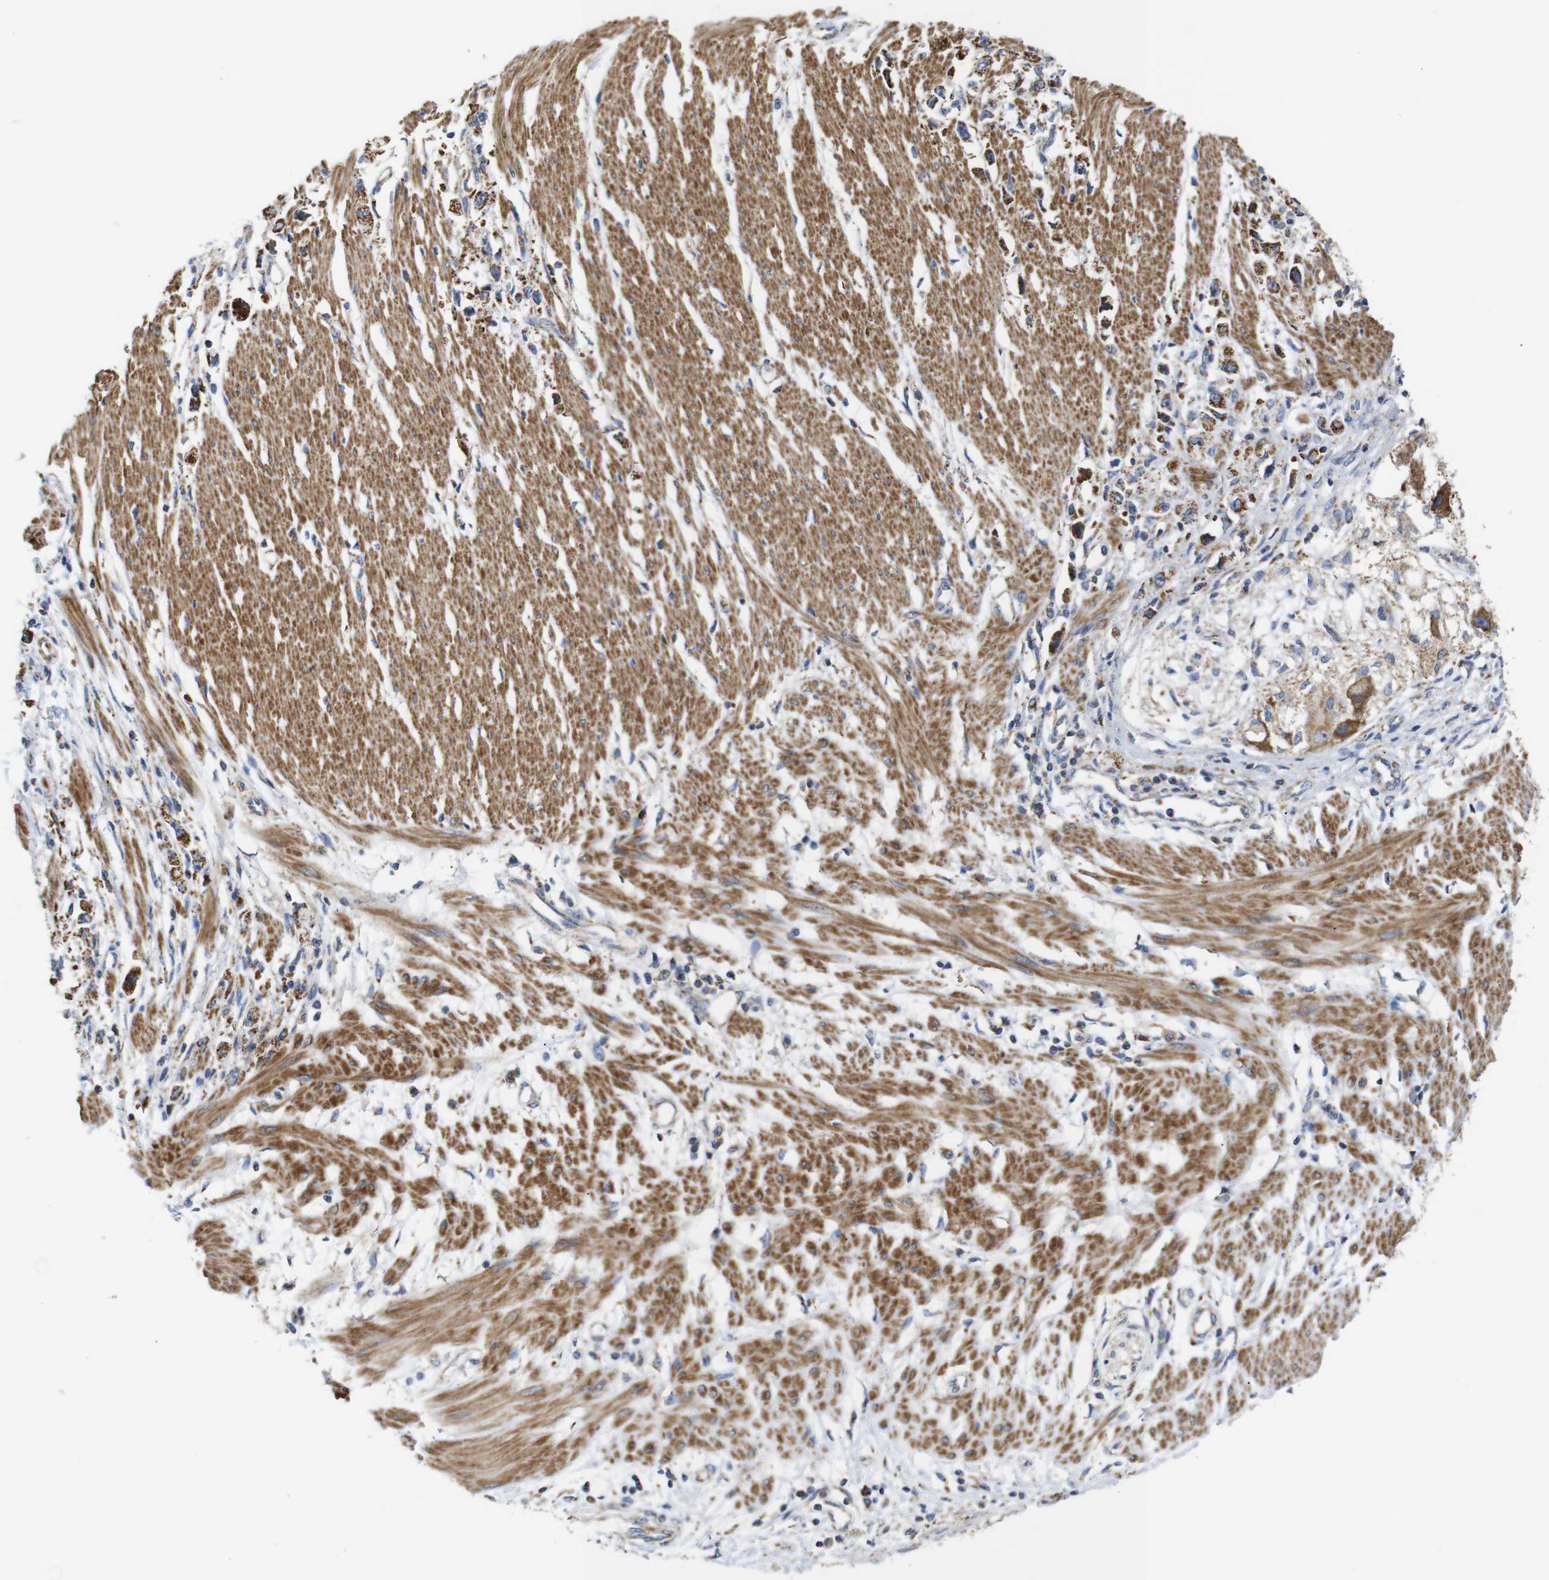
{"staining": {"intensity": "strong", "quantity": ">75%", "location": "cytoplasmic/membranous"}, "tissue": "stomach cancer", "cell_type": "Tumor cells", "image_type": "cancer", "snomed": [{"axis": "morphology", "description": "Adenocarcinoma, NOS"}, {"axis": "topography", "description": "Stomach"}], "caption": "The micrograph reveals a brown stain indicating the presence of a protein in the cytoplasmic/membranous of tumor cells in adenocarcinoma (stomach).", "gene": "FAM171B", "patient": {"sex": "female", "age": 59}}